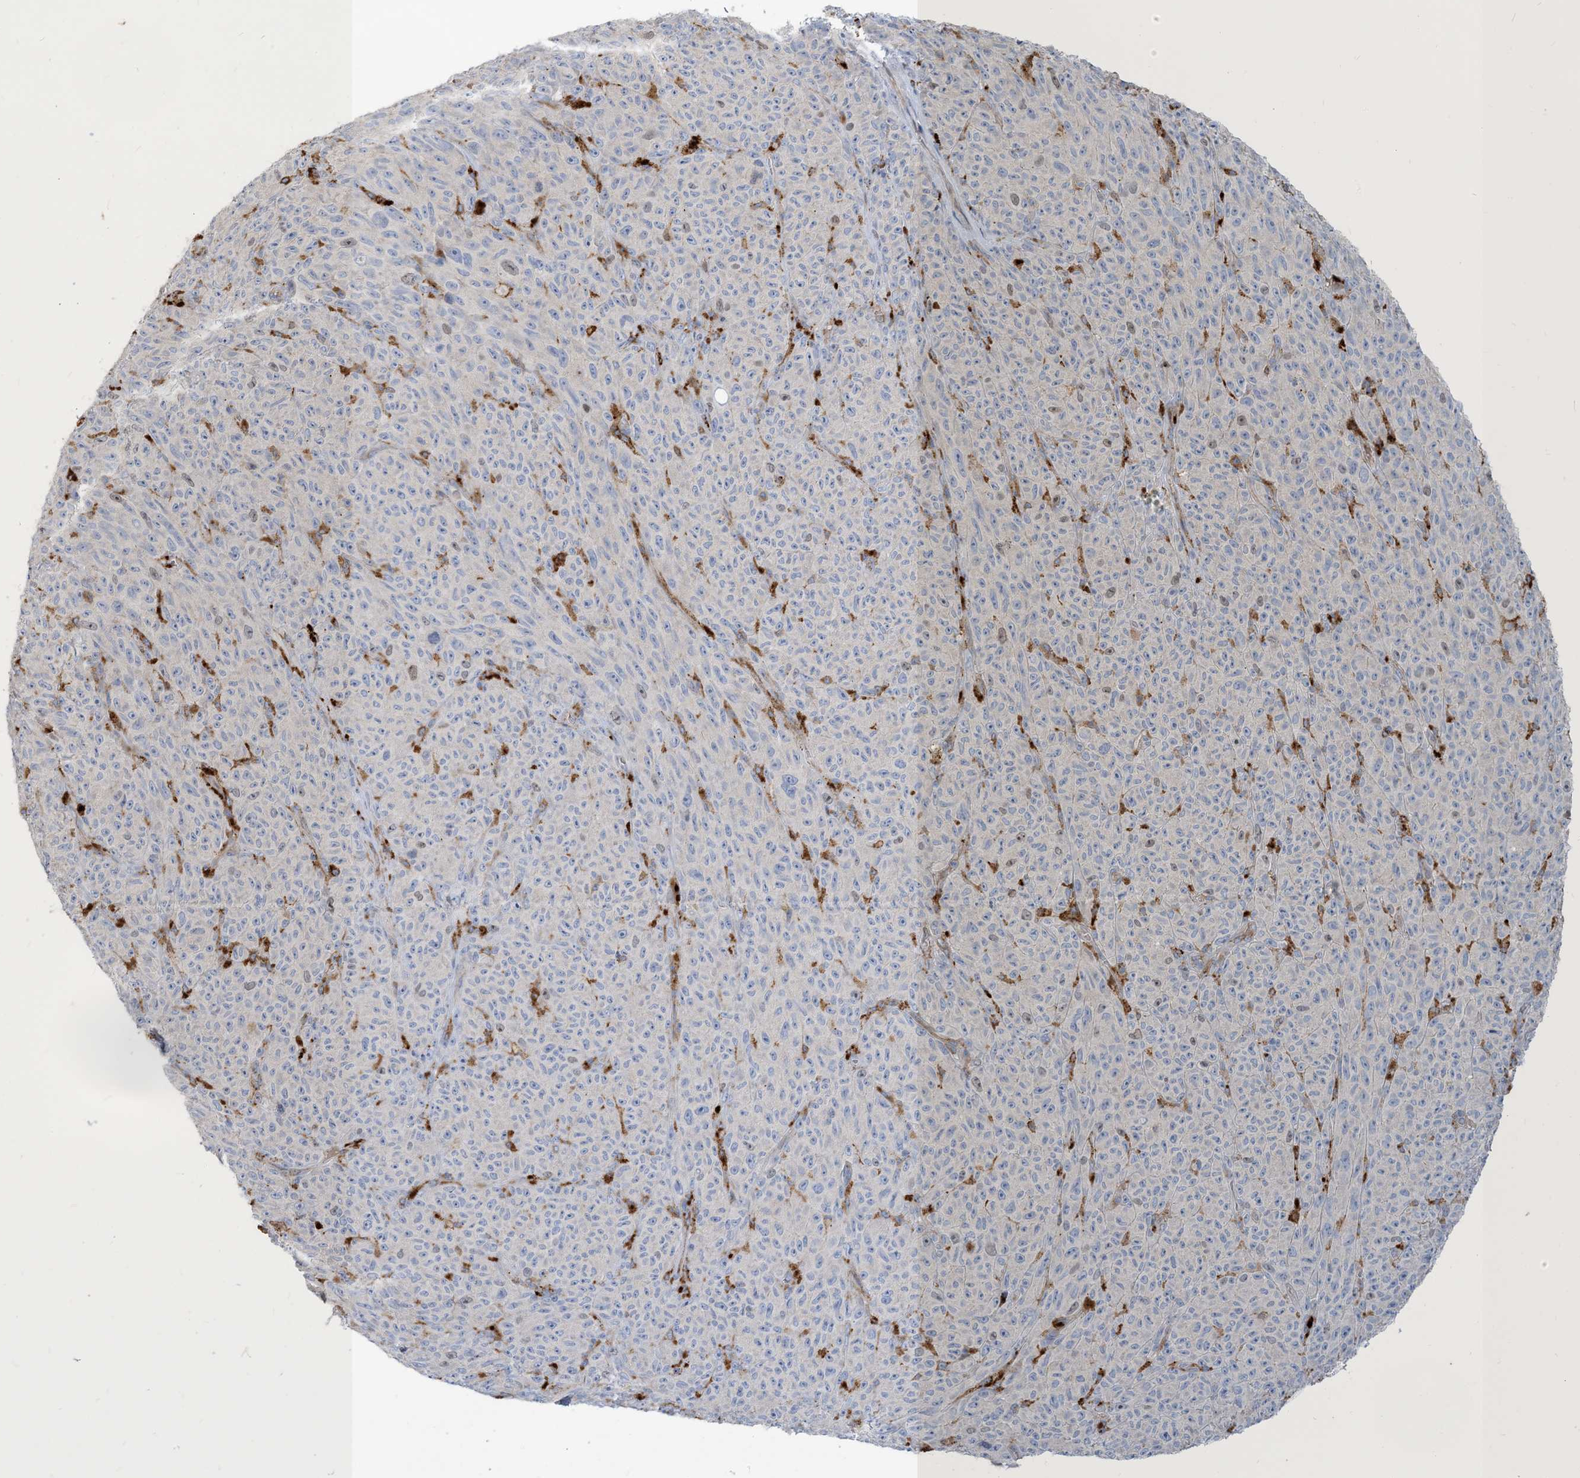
{"staining": {"intensity": "negative", "quantity": "none", "location": "none"}, "tissue": "melanoma", "cell_type": "Tumor cells", "image_type": "cancer", "snomed": [{"axis": "morphology", "description": "Malignant melanoma, NOS"}, {"axis": "topography", "description": "Skin"}], "caption": "Immunohistochemistry micrograph of melanoma stained for a protein (brown), which shows no staining in tumor cells.", "gene": "PEAR1", "patient": {"sex": "female", "age": 82}}